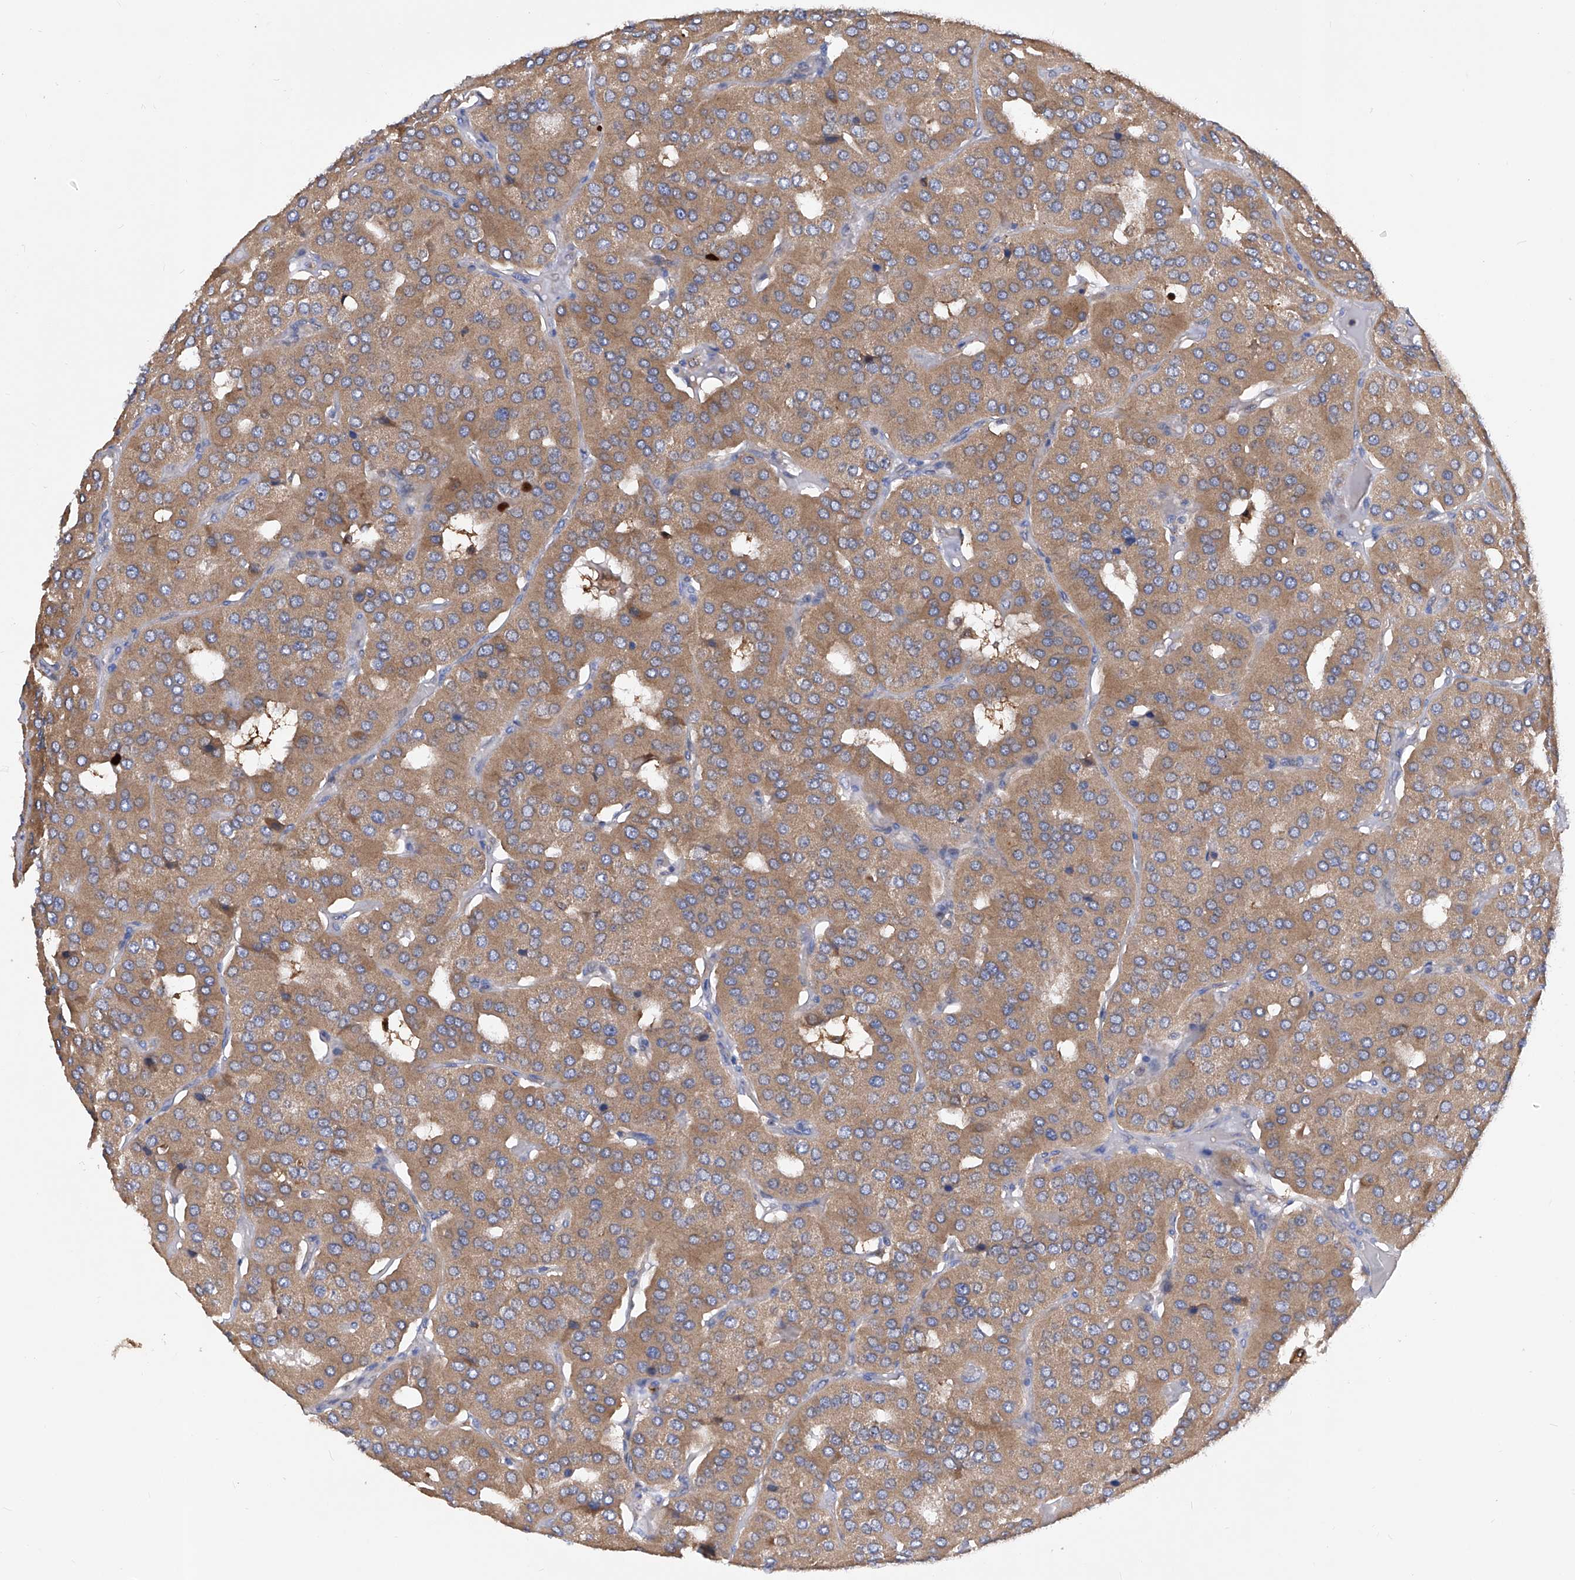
{"staining": {"intensity": "moderate", "quantity": ">75%", "location": "cytoplasmic/membranous"}, "tissue": "parathyroid gland", "cell_type": "Glandular cells", "image_type": "normal", "snomed": [{"axis": "morphology", "description": "Normal tissue, NOS"}, {"axis": "morphology", "description": "Adenoma, NOS"}, {"axis": "topography", "description": "Parathyroid gland"}], "caption": "Moderate cytoplasmic/membranous protein positivity is seen in approximately >75% of glandular cells in parathyroid gland. The protein is shown in brown color, while the nuclei are stained blue.", "gene": "SPATA20", "patient": {"sex": "female", "age": 86}}